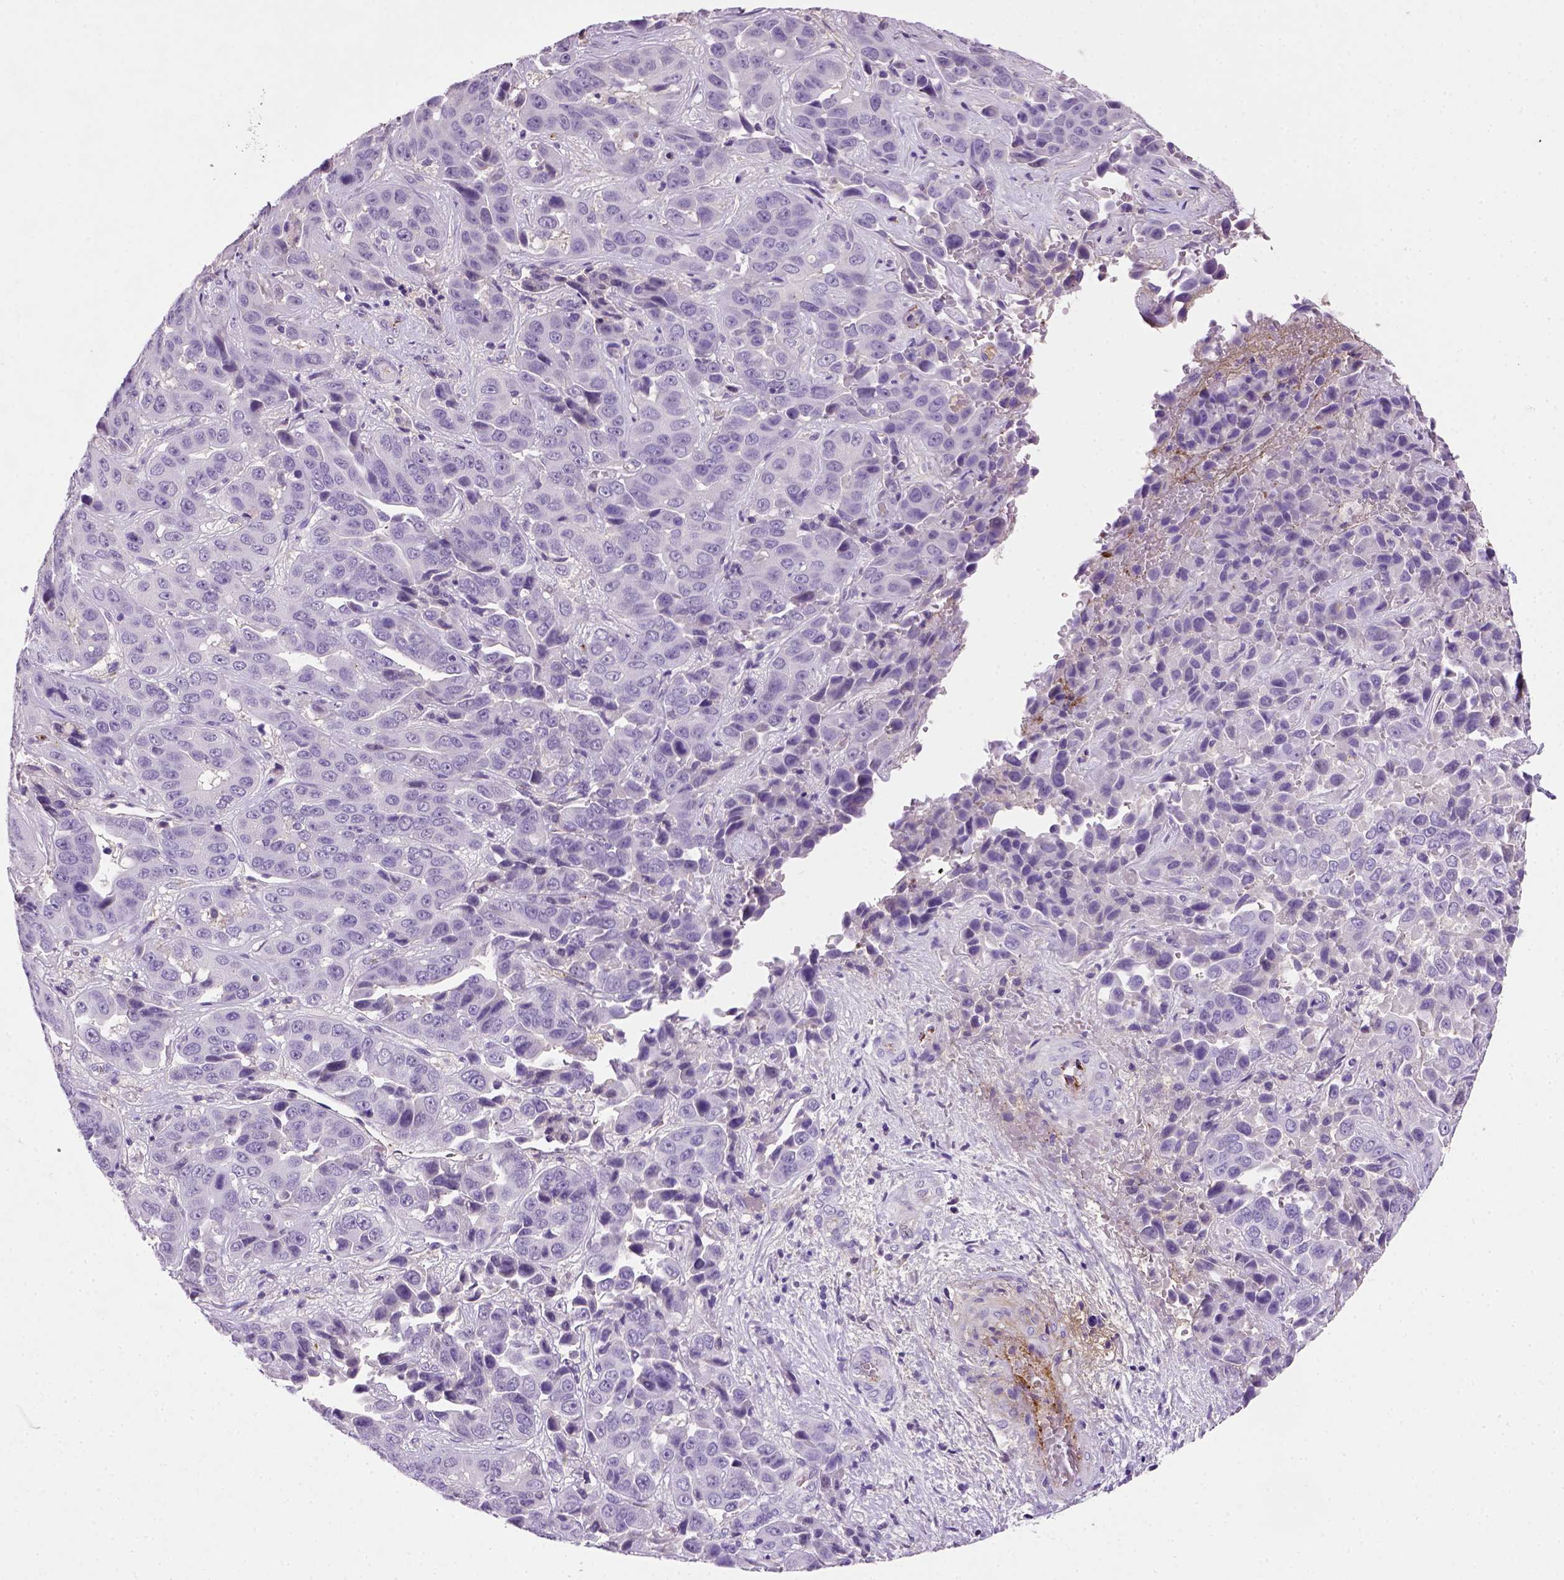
{"staining": {"intensity": "negative", "quantity": "none", "location": "none"}, "tissue": "liver cancer", "cell_type": "Tumor cells", "image_type": "cancer", "snomed": [{"axis": "morphology", "description": "Cholangiocarcinoma"}, {"axis": "topography", "description": "Liver"}], "caption": "The immunohistochemistry (IHC) image has no significant expression in tumor cells of liver cancer tissue. Nuclei are stained in blue.", "gene": "VWF", "patient": {"sex": "female", "age": 52}}